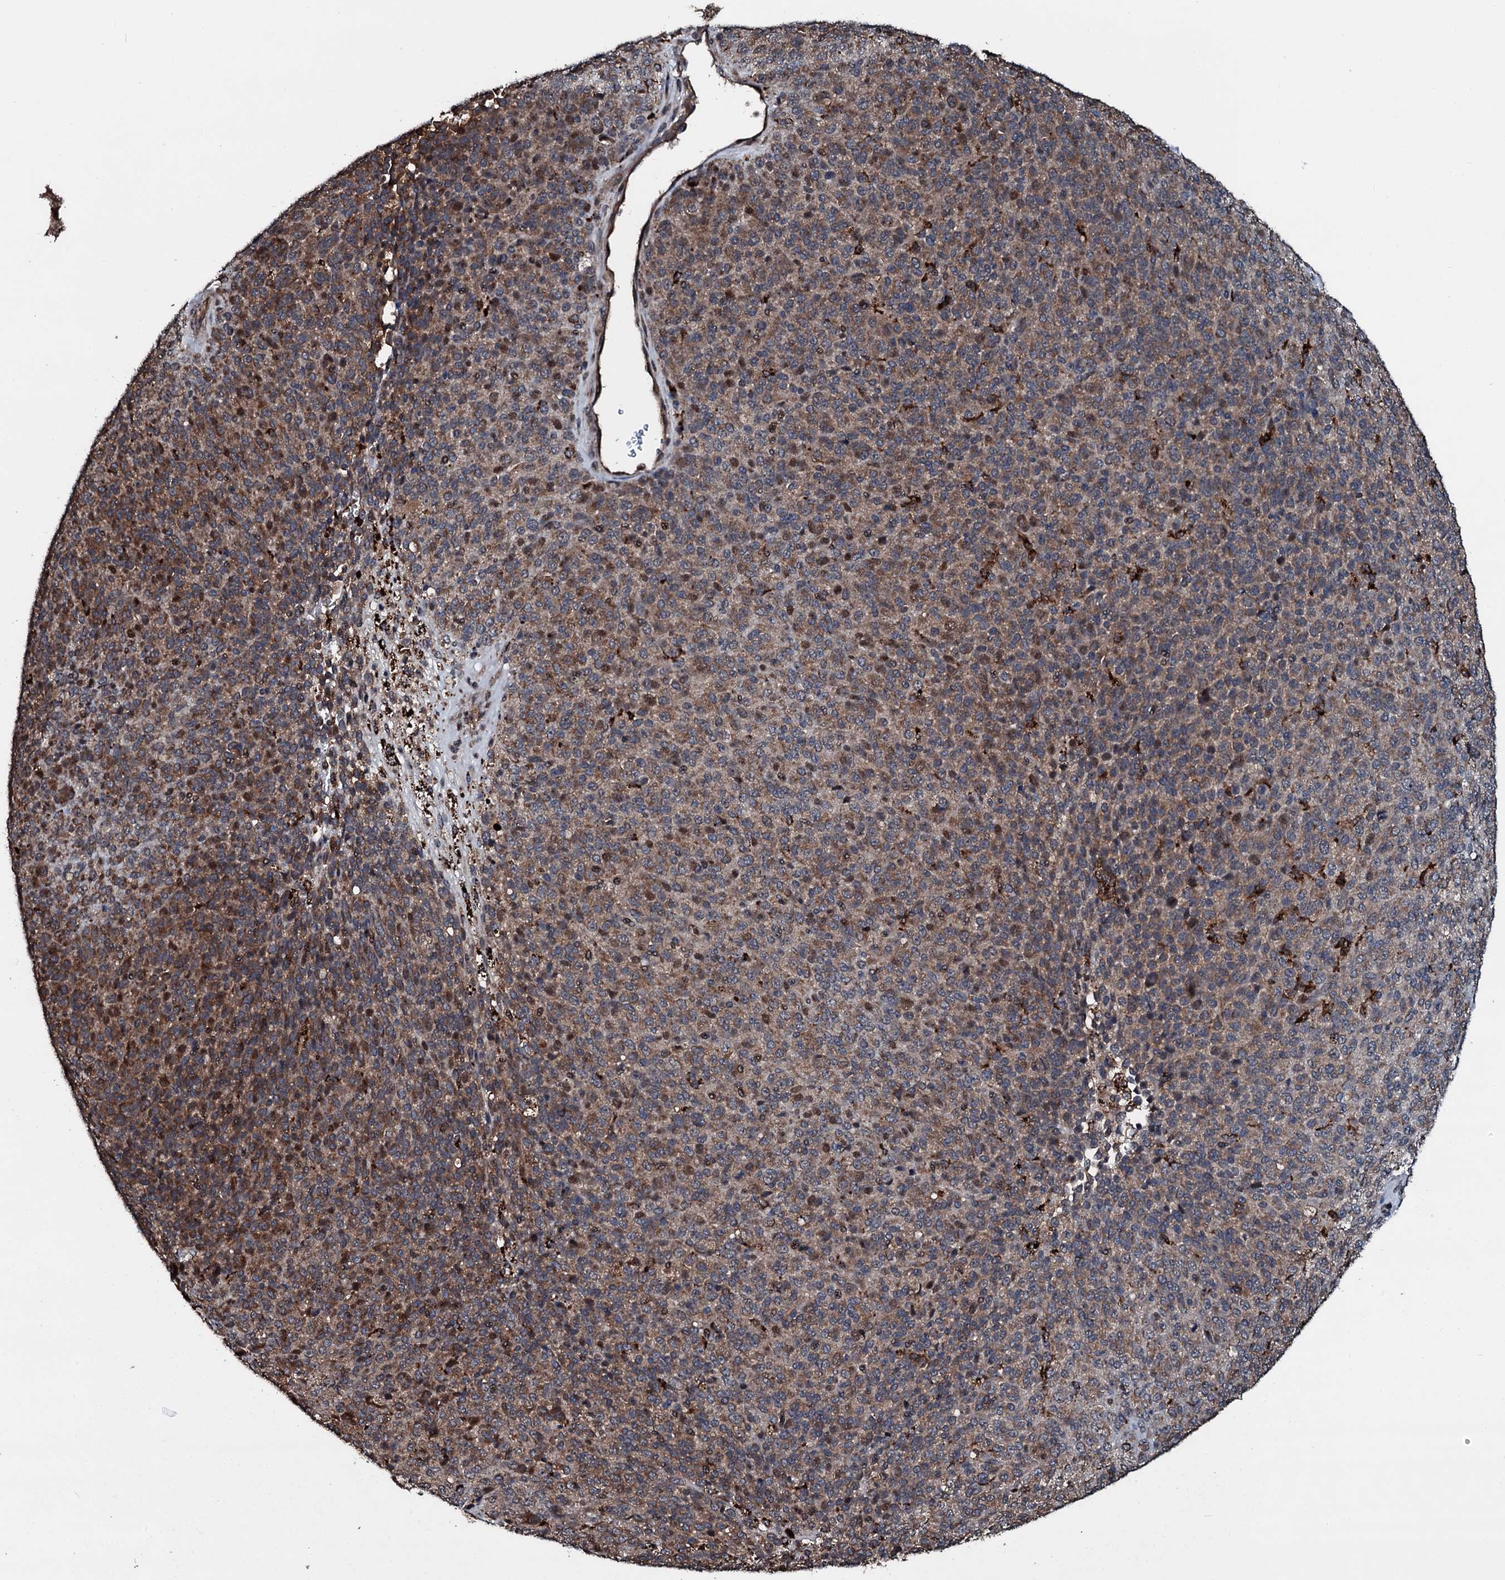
{"staining": {"intensity": "weak", "quantity": ">75%", "location": "cytoplasmic/membranous"}, "tissue": "melanoma", "cell_type": "Tumor cells", "image_type": "cancer", "snomed": [{"axis": "morphology", "description": "Malignant melanoma, Metastatic site"}, {"axis": "topography", "description": "Brain"}], "caption": "Immunohistochemical staining of human melanoma reveals low levels of weak cytoplasmic/membranous protein staining in about >75% of tumor cells.", "gene": "TPGS2", "patient": {"sex": "female", "age": 56}}